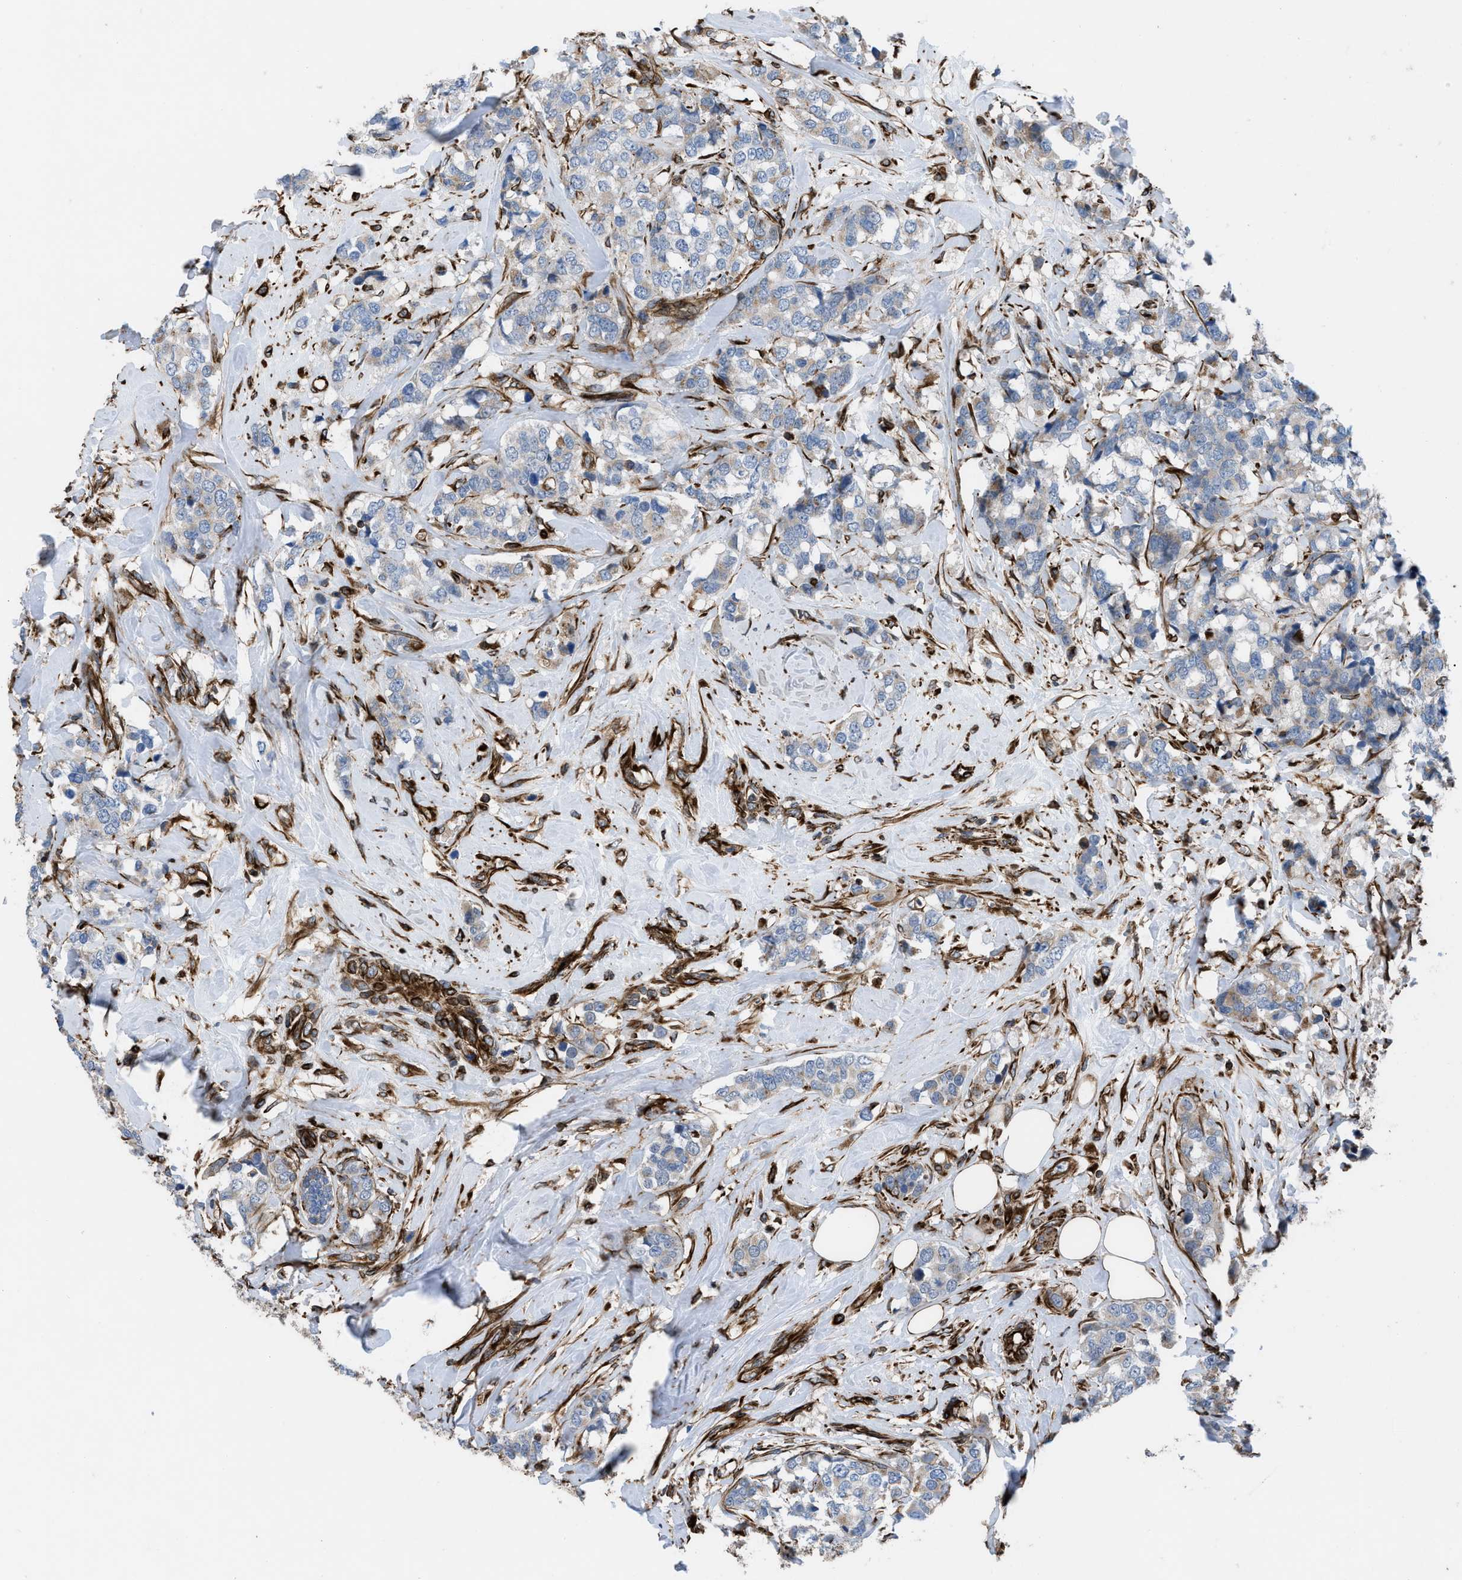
{"staining": {"intensity": "weak", "quantity": "25%-75%", "location": "cytoplasmic/membranous"}, "tissue": "breast cancer", "cell_type": "Tumor cells", "image_type": "cancer", "snomed": [{"axis": "morphology", "description": "Lobular carcinoma"}, {"axis": "topography", "description": "Breast"}], "caption": "DAB immunohistochemical staining of lobular carcinoma (breast) exhibits weak cytoplasmic/membranous protein expression in about 25%-75% of tumor cells.", "gene": "PTPRE", "patient": {"sex": "female", "age": 59}}